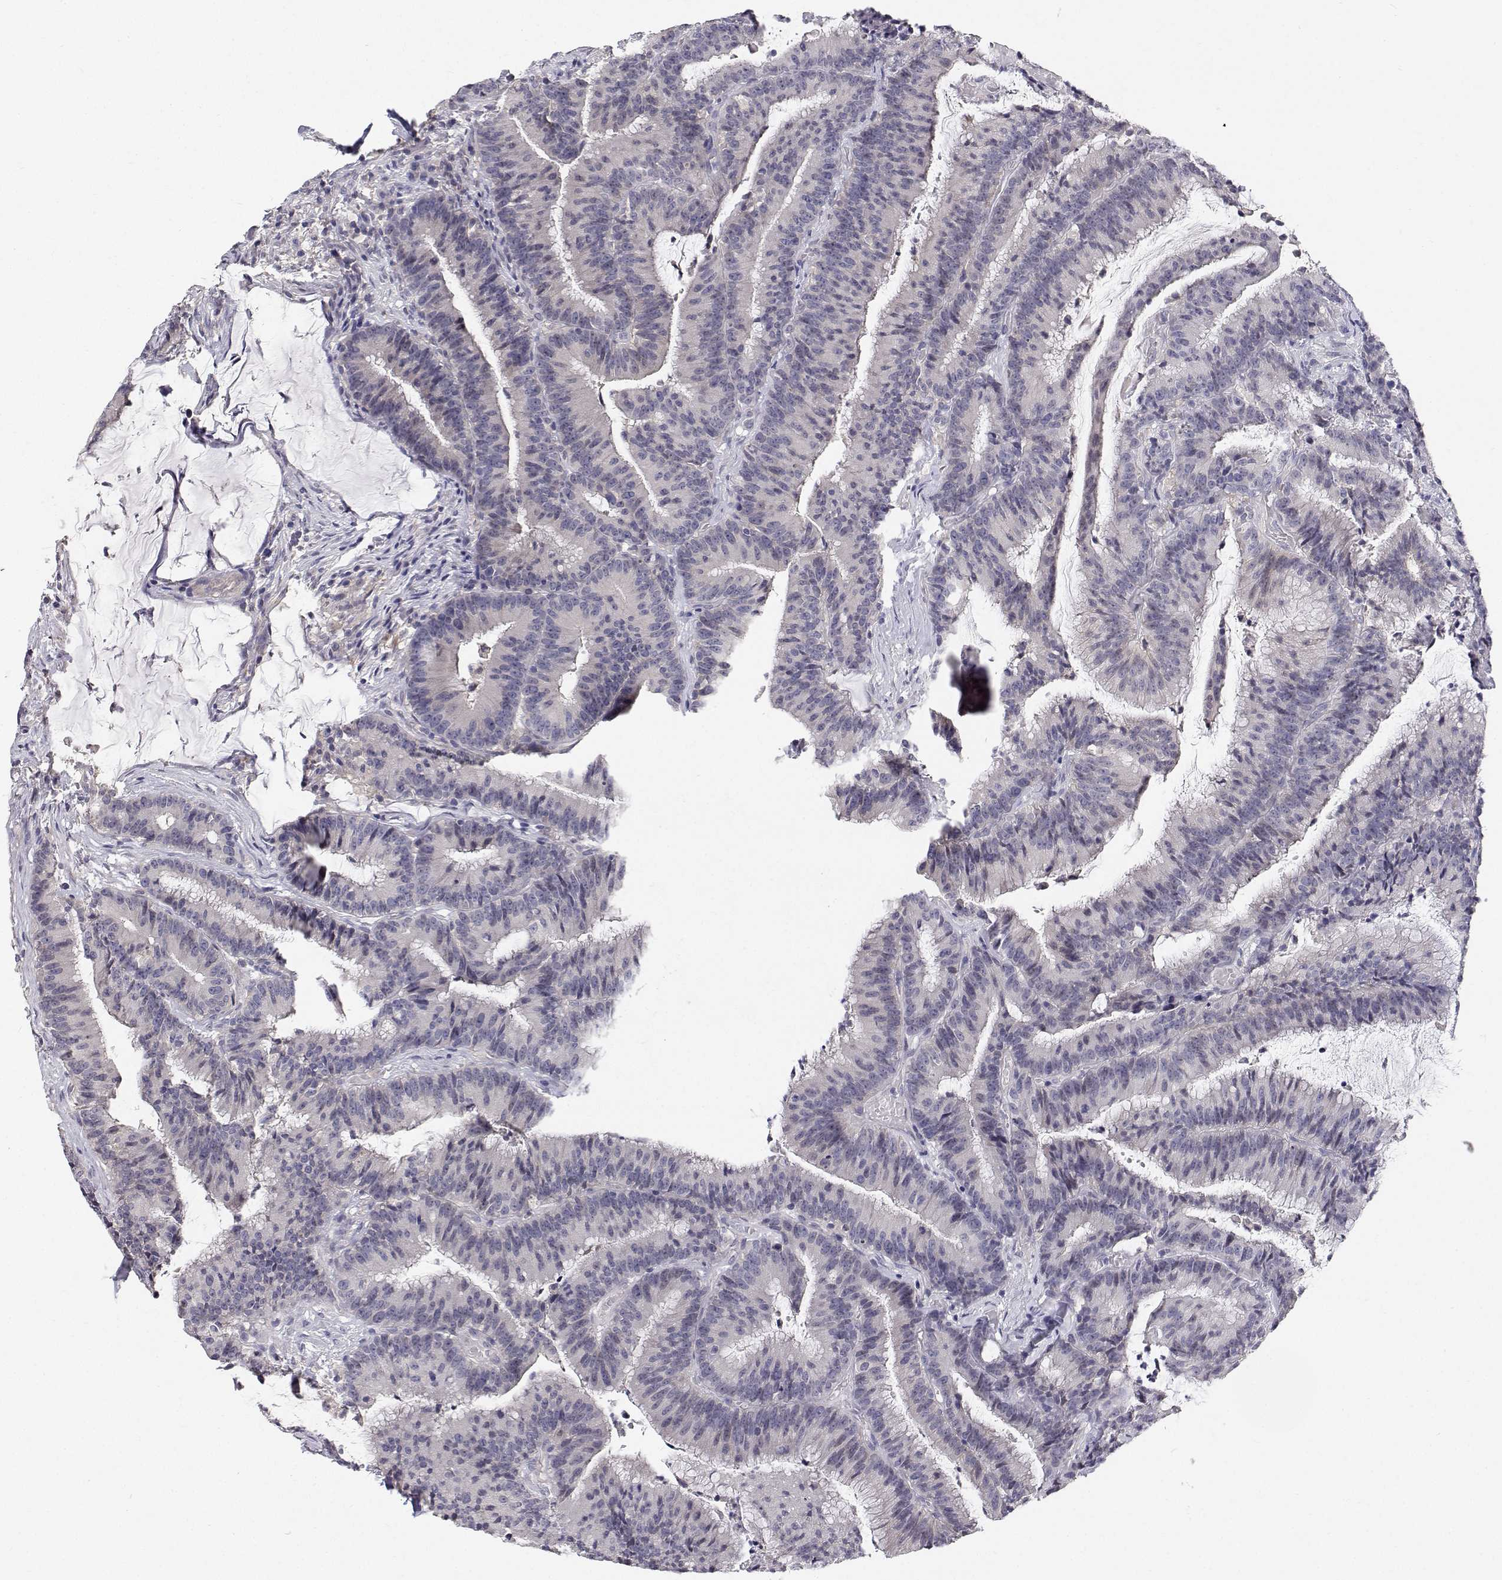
{"staining": {"intensity": "negative", "quantity": "none", "location": "none"}, "tissue": "colorectal cancer", "cell_type": "Tumor cells", "image_type": "cancer", "snomed": [{"axis": "morphology", "description": "Adenocarcinoma, NOS"}, {"axis": "topography", "description": "Colon"}], "caption": "An immunohistochemistry photomicrograph of colorectal adenocarcinoma is shown. There is no staining in tumor cells of colorectal adenocarcinoma.", "gene": "MYPN", "patient": {"sex": "female", "age": 78}}